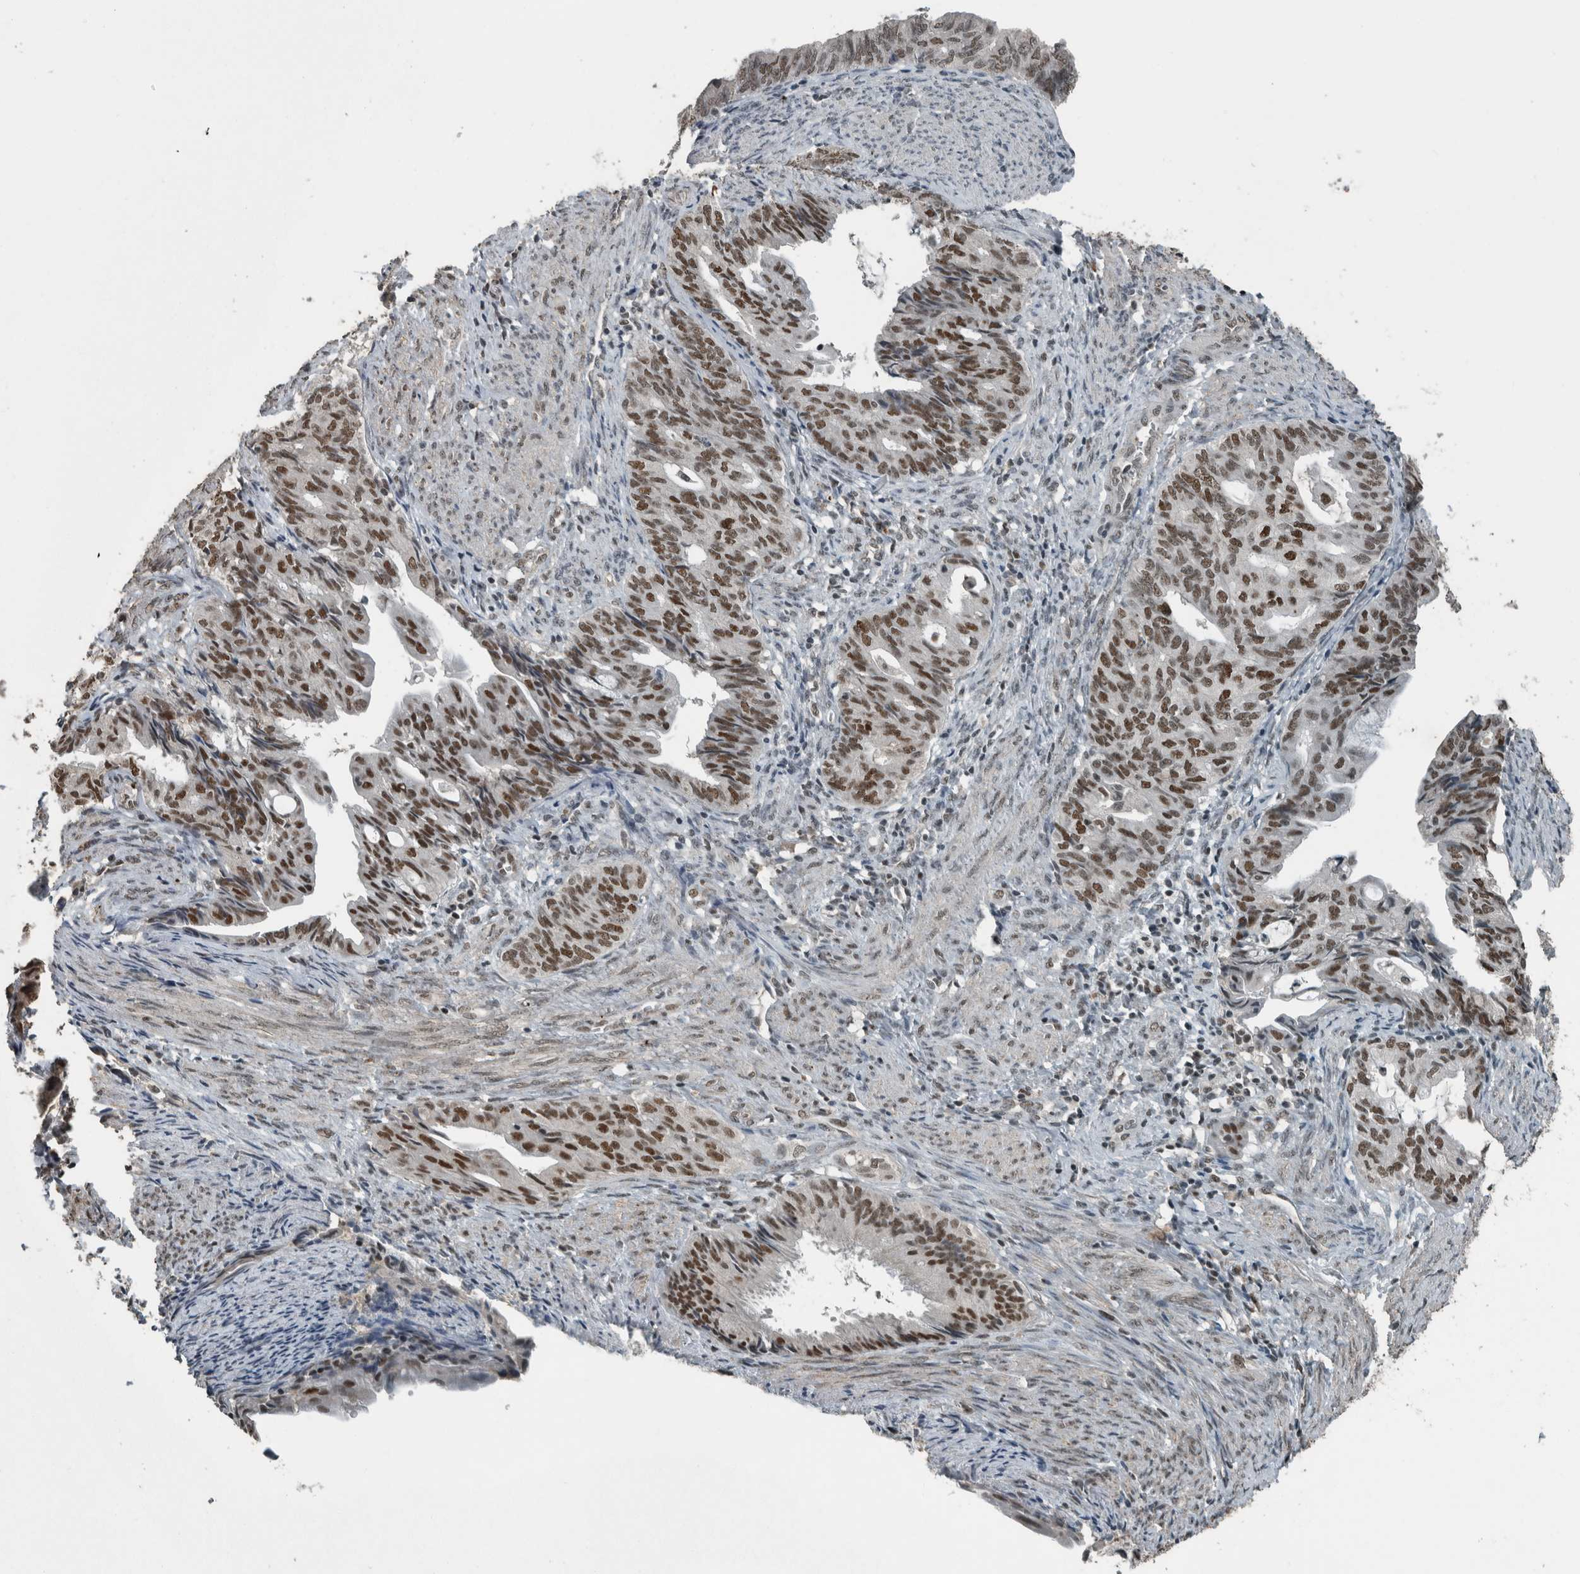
{"staining": {"intensity": "moderate", "quantity": ">75%", "location": "nuclear"}, "tissue": "endometrial cancer", "cell_type": "Tumor cells", "image_type": "cancer", "snomed": [{"axis": "morphology", "description": "Adenocarcinoma, NOS"}, {"axis": "topography", "description": "Endometrium"}], "caption": "A medium amount of moderate nuclear staining is seen in about >75% of tumor cells in endometrial adenocarcinoma tissue.", "gene": "ZNF24", "patient": {"sex": "female", "age": 86}}